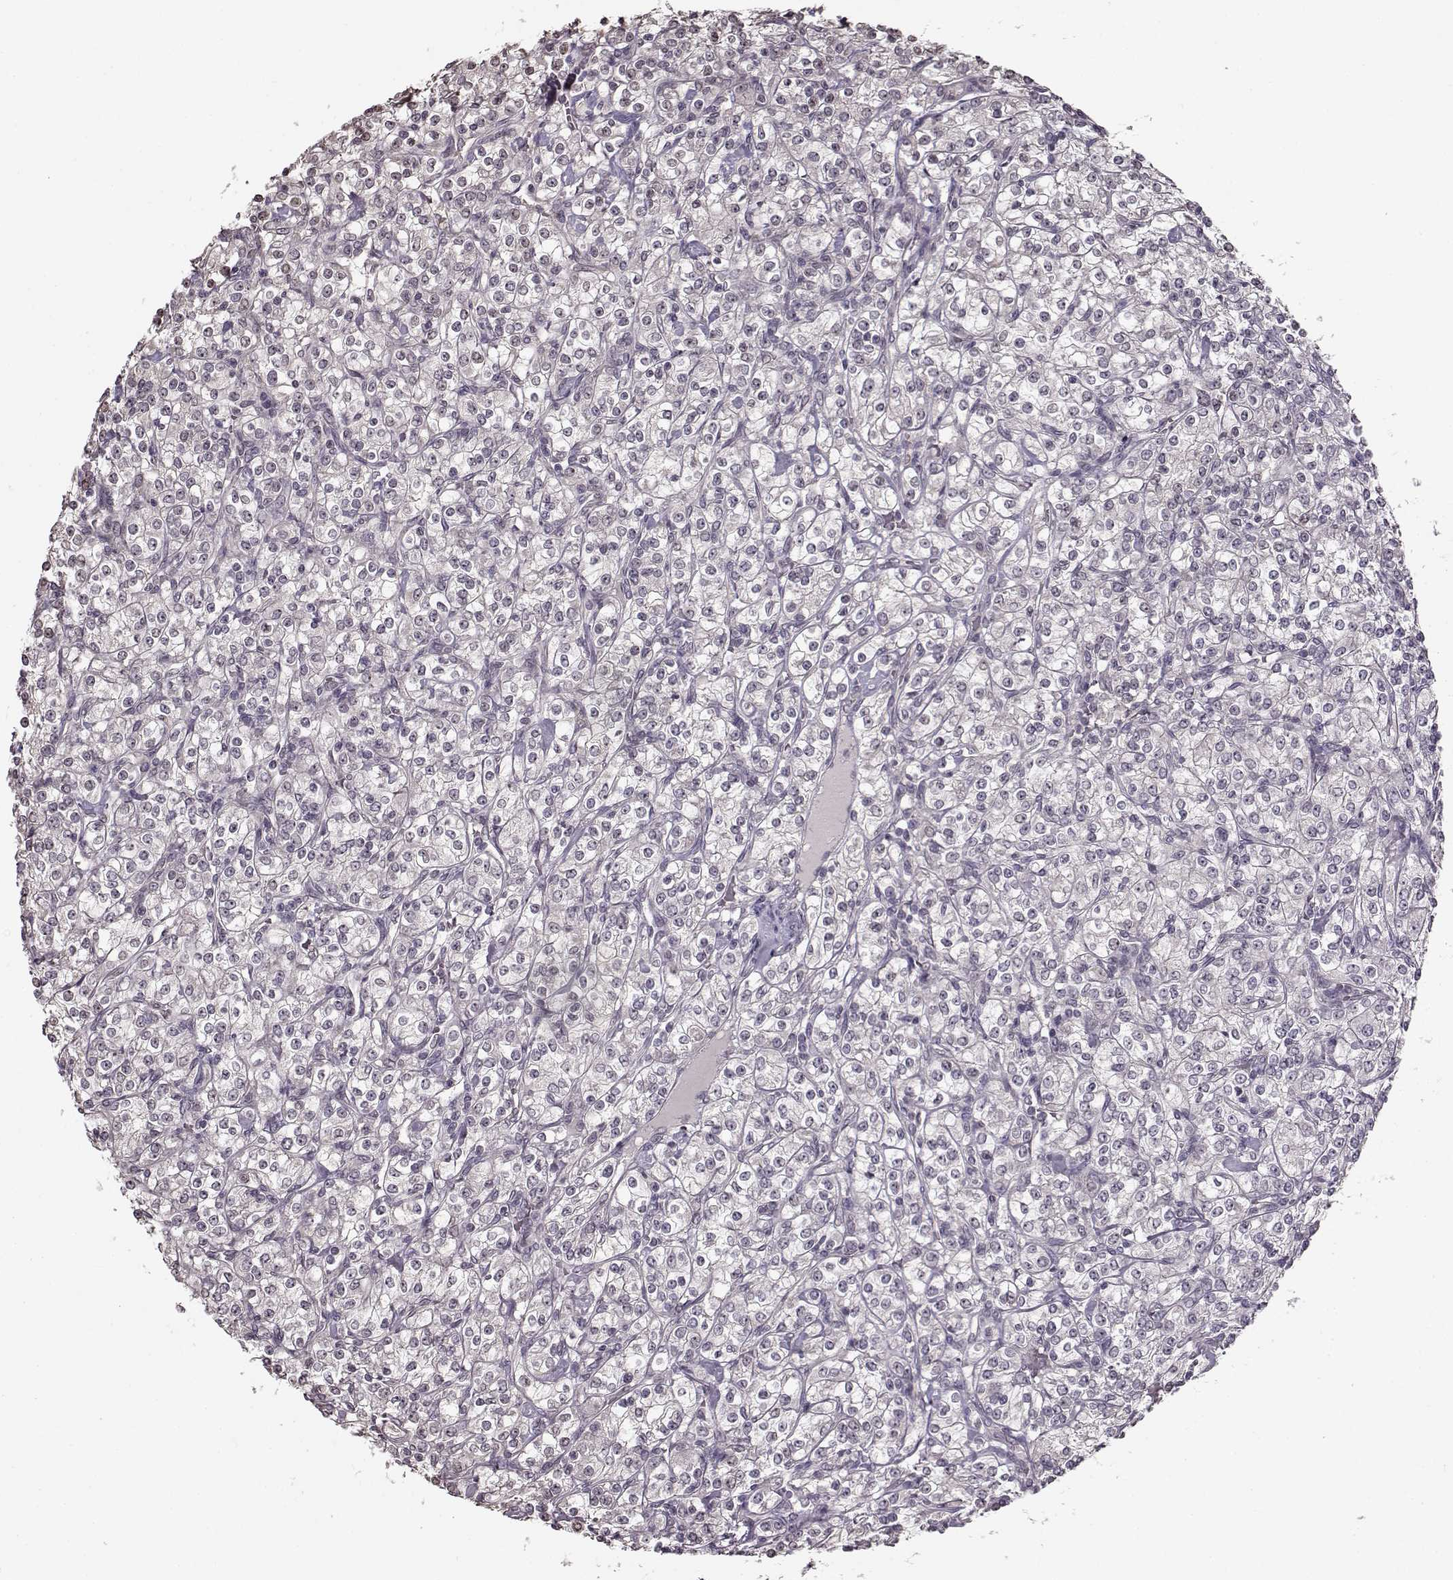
{"staining": {"intensity": "negative", "quantity": "none", "location": "none"}, "tissue": "renal cancer", "cell_type": "Tumor cells", "image_type": "cancer", "snomed": [{"axis": "morphology", "description": "Adenocarcinoma, NOS"}, {"axis": "topography", "description": "Kidney"}], "caption": "Human renal adenocarcinoma stained for a protein using immunohistochemistry displays no positivity in tumor cells.", "gene": "FSHB", "patient": {"sex": "male", "age": 77}}